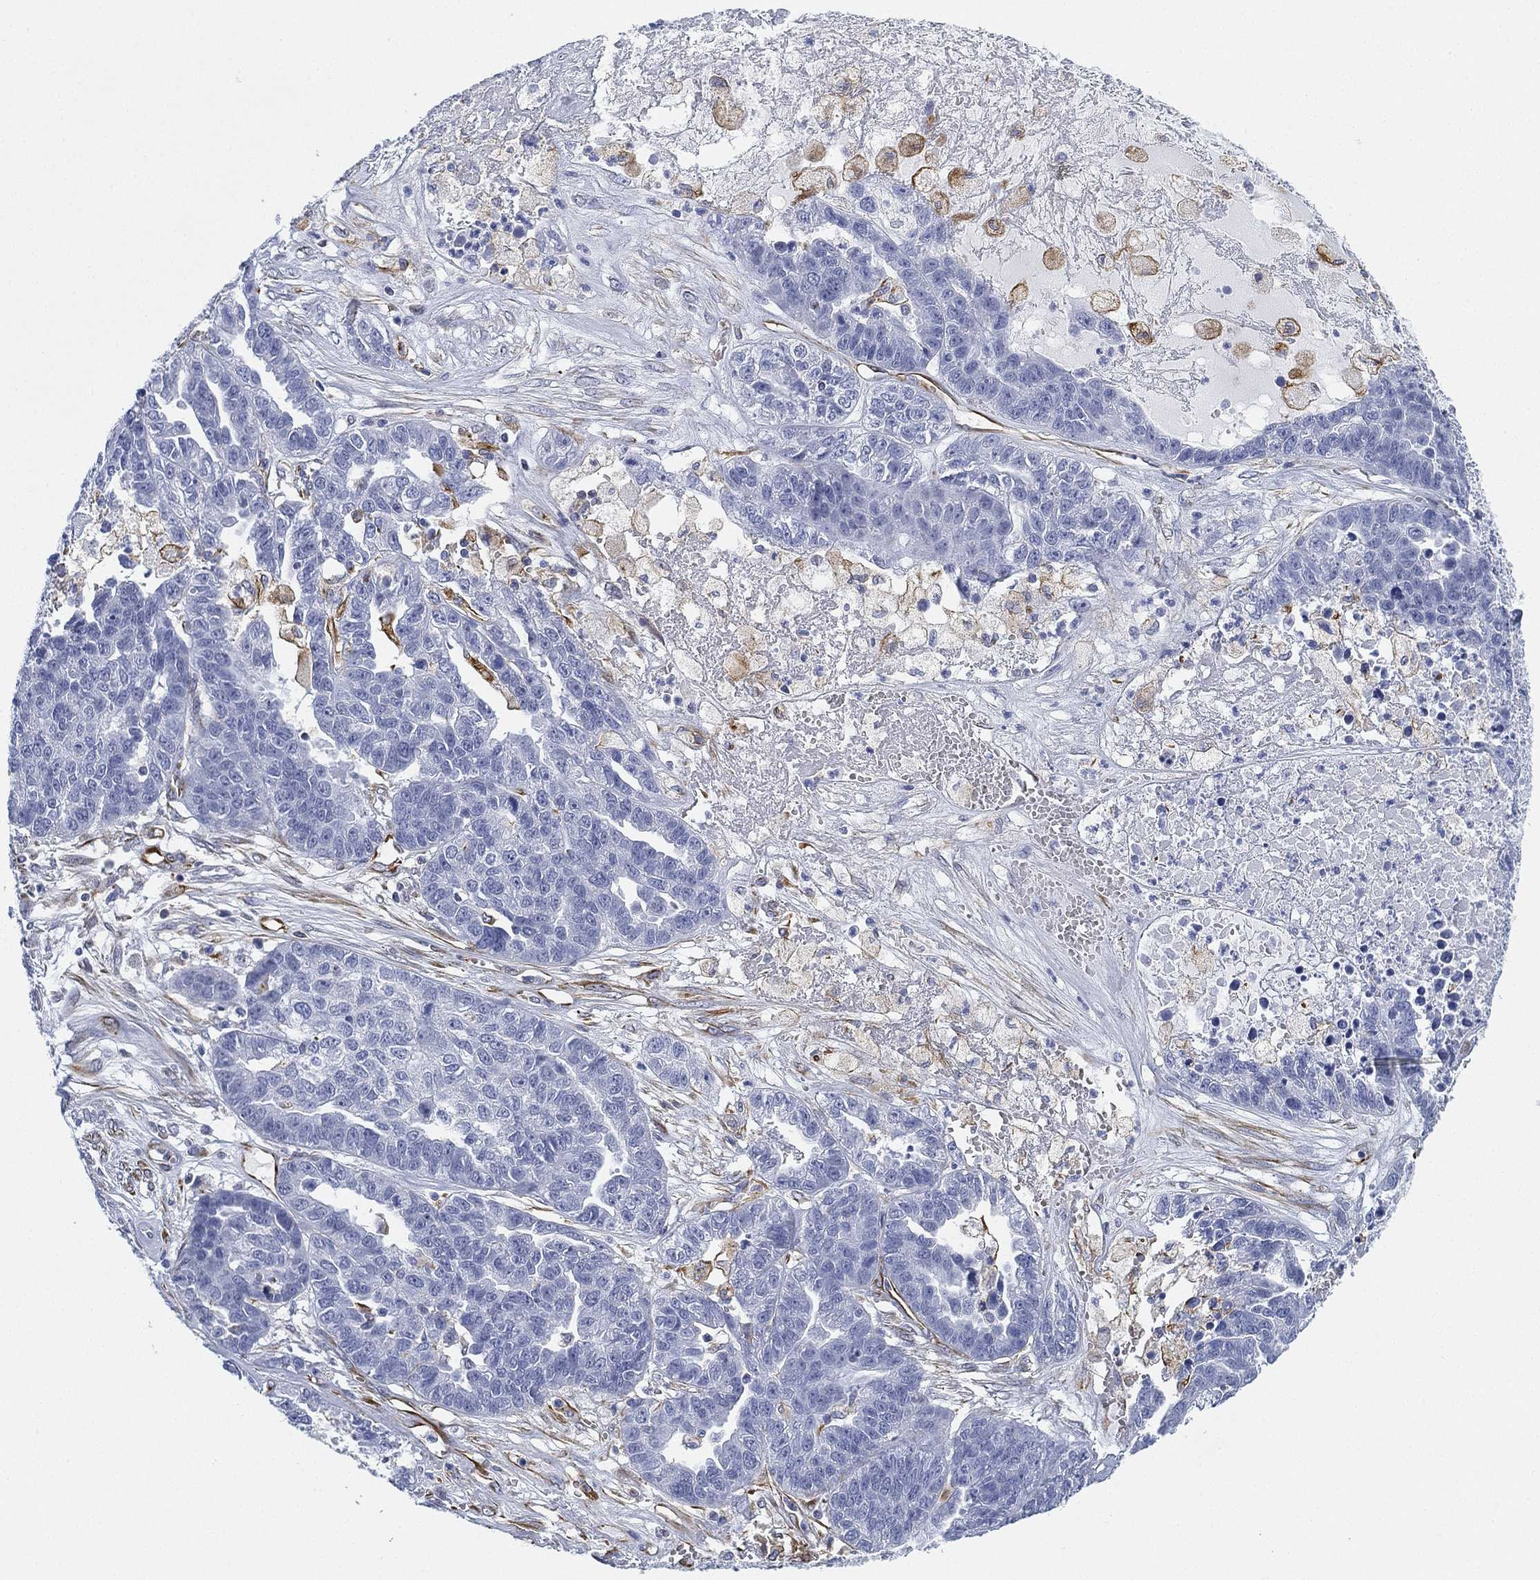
{"staining": {"intensity": "negative", "quantity": "none", "location": "none"}, "tissue": "ovarian cancer", "cell_type": "Tumor cells", "image_type": "cancer", "snomed": [{"axis": "morphology", "description": "Cystadenocarcinoma, serous, NOS"}, {"axis": "topography", "description": "Ovary"}], "caption": "Serous cystadenocarcinoma (ovarian) was stained to show a protein in brown. There is no significant positivity in tumor cells.", "gene": "PSKH2", "patient": {"sex": "female", "age": 87}}